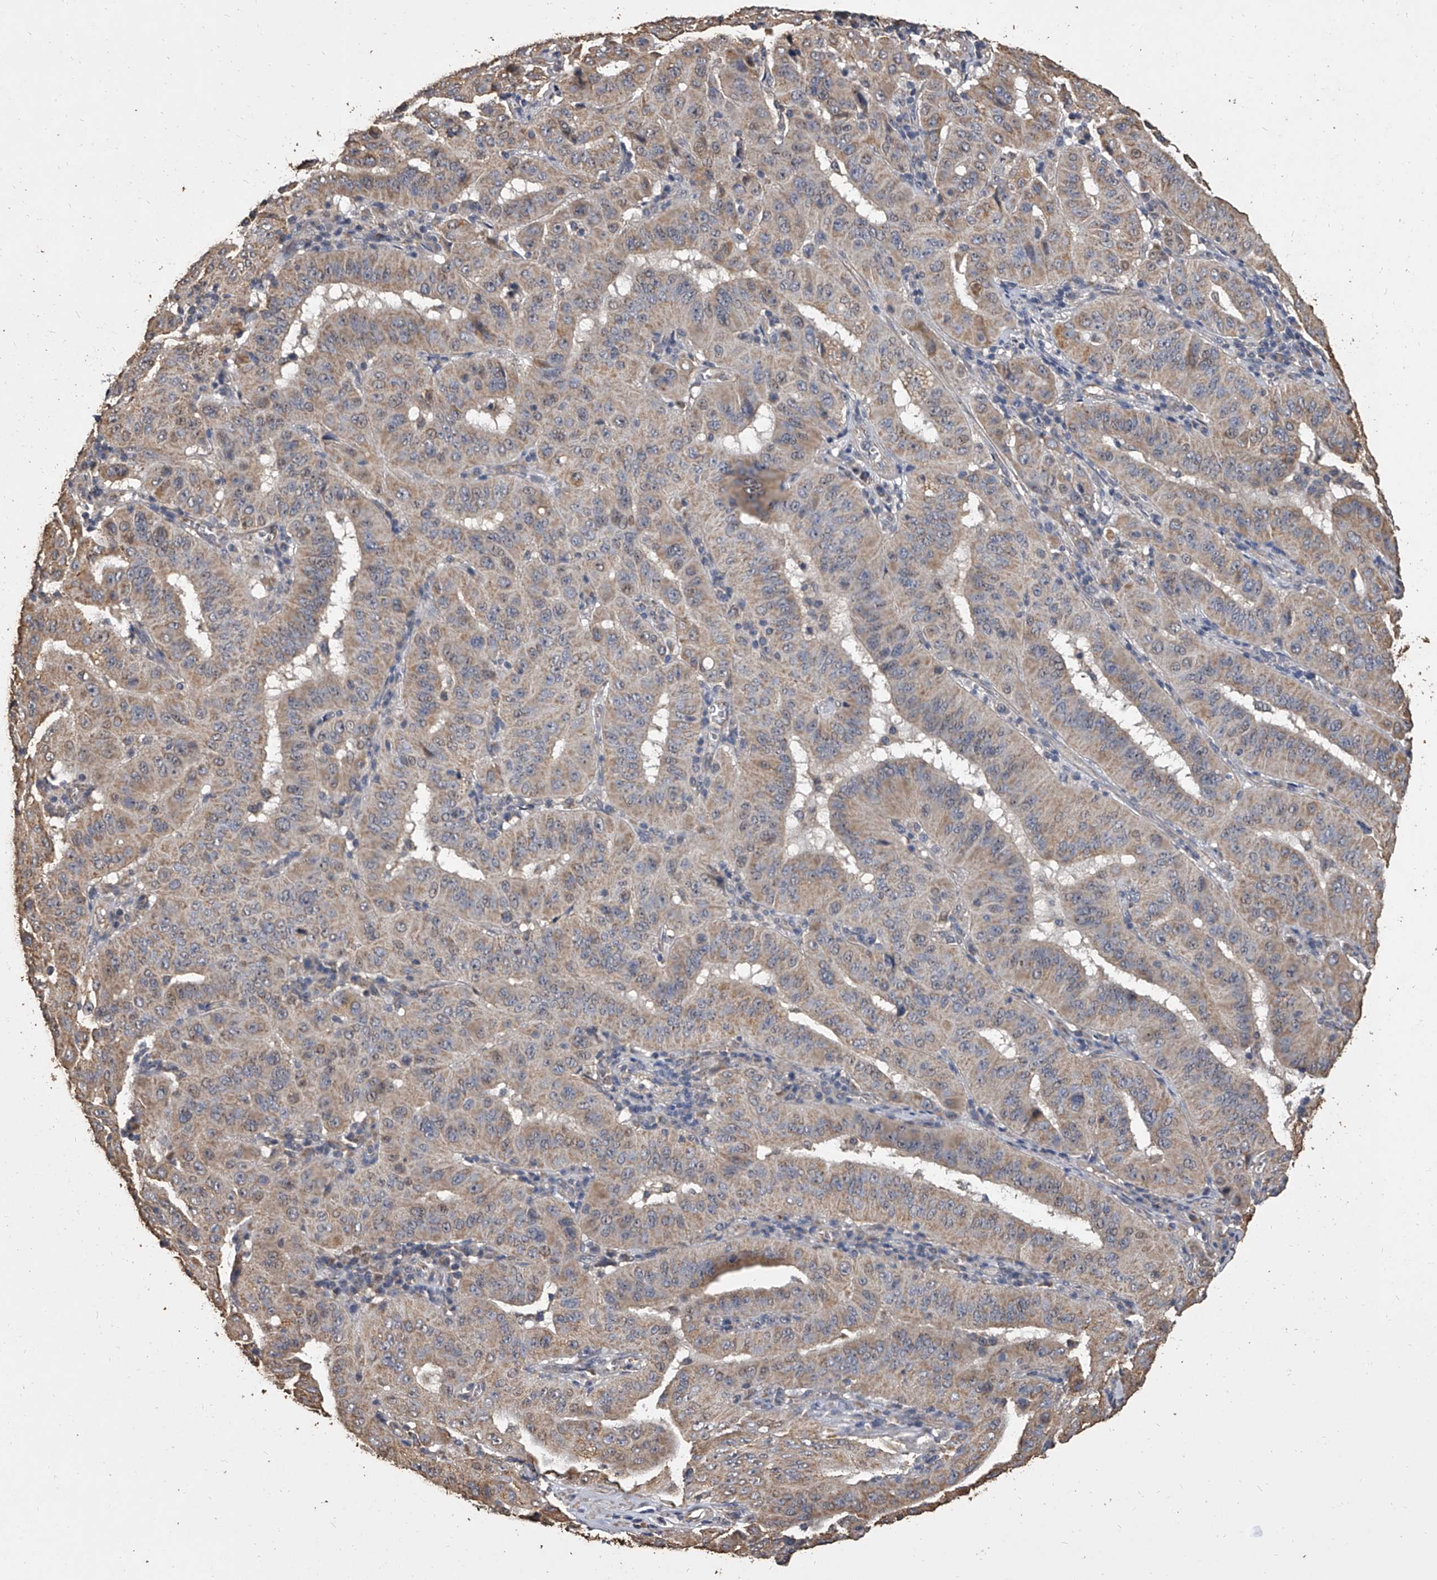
{"staining": {"intensity": "moderate", "quantity": "25%-75%", "location": "cytoplasmic/membranous"}, "tissue": "pancreatic cancer", "cell_type": "Tumor cells", "image_type": "cancer", "snomed": [{"axis": "morphology", "description": "Adenocarcinoma, NOS"}, {"axis": "topography", "description": "Pancreas"}], "caption": "About 25%-75% of tumor cells in human pancreatic adenocarcinoma demonstrate moderate cytoplasmic/membranous protein expression as visualized by brown immunohistochemical staining.", "gene": "MRPL28", "patient": {"sex": "male", "age": 63}}